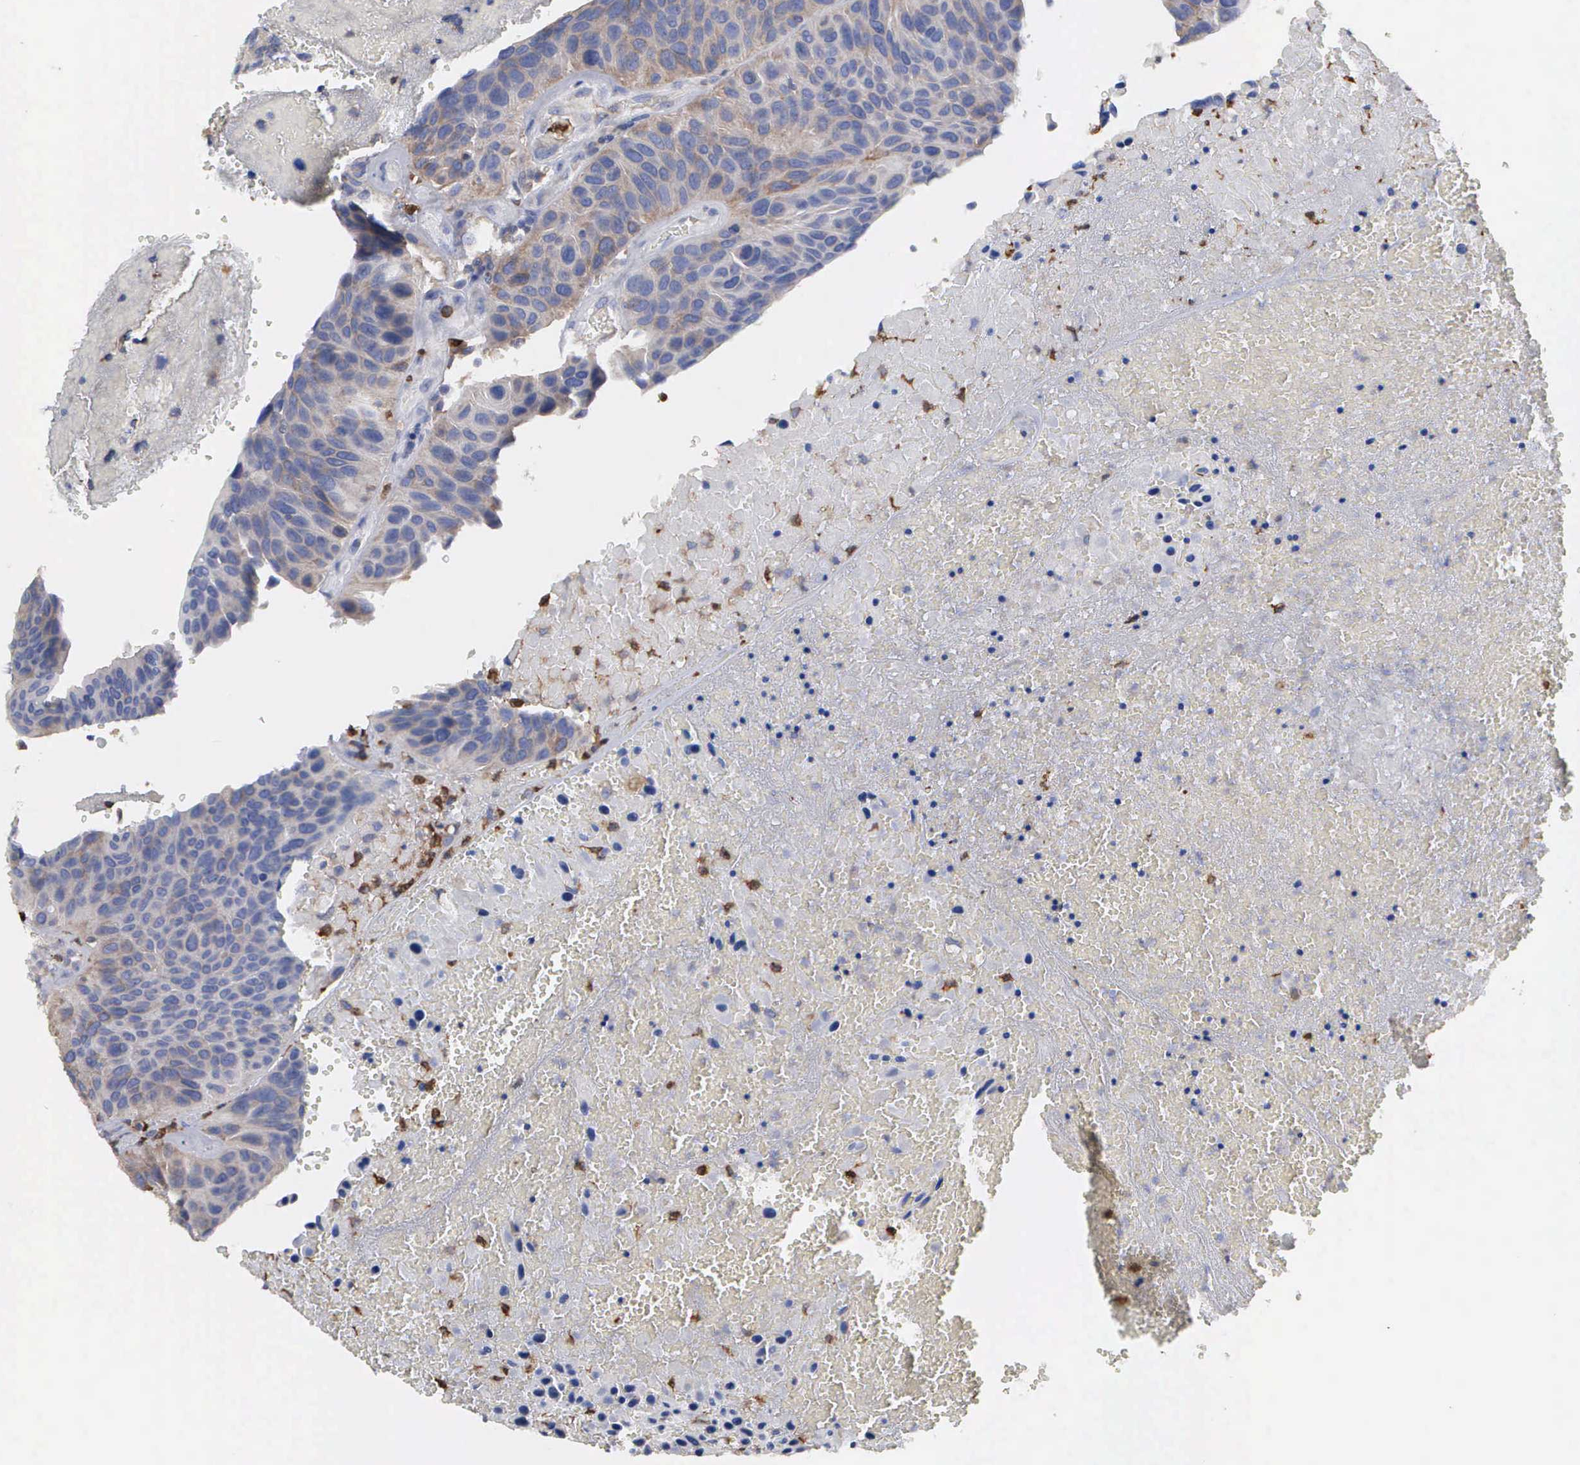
{"staining": {"intensity": "weak", "quantity": "25%-75%", "location": "cytoplasmic/membranous"}, "tissue": "urothelial cancer", "cell_type": "Tumor cells", "image_type": "cancer", "snomed": [{"axis": "morphology", "description": "Urothelial carcinoma, High grade"}, {"axis": "topography", "description": "Urinary bladder"}], "caption": "Tumor cells show low levels of weak cytoplasmic/membranous expression in about 25%-75% of cells in urothelial cancer. The staining was performed using DAB to visualize the protein expression in brown, while the nuclei were stained in blue with hematoxylin (Magnification: 20x).", "gene": "G6PD", "patient": {"sex": "male", "age": 66}}